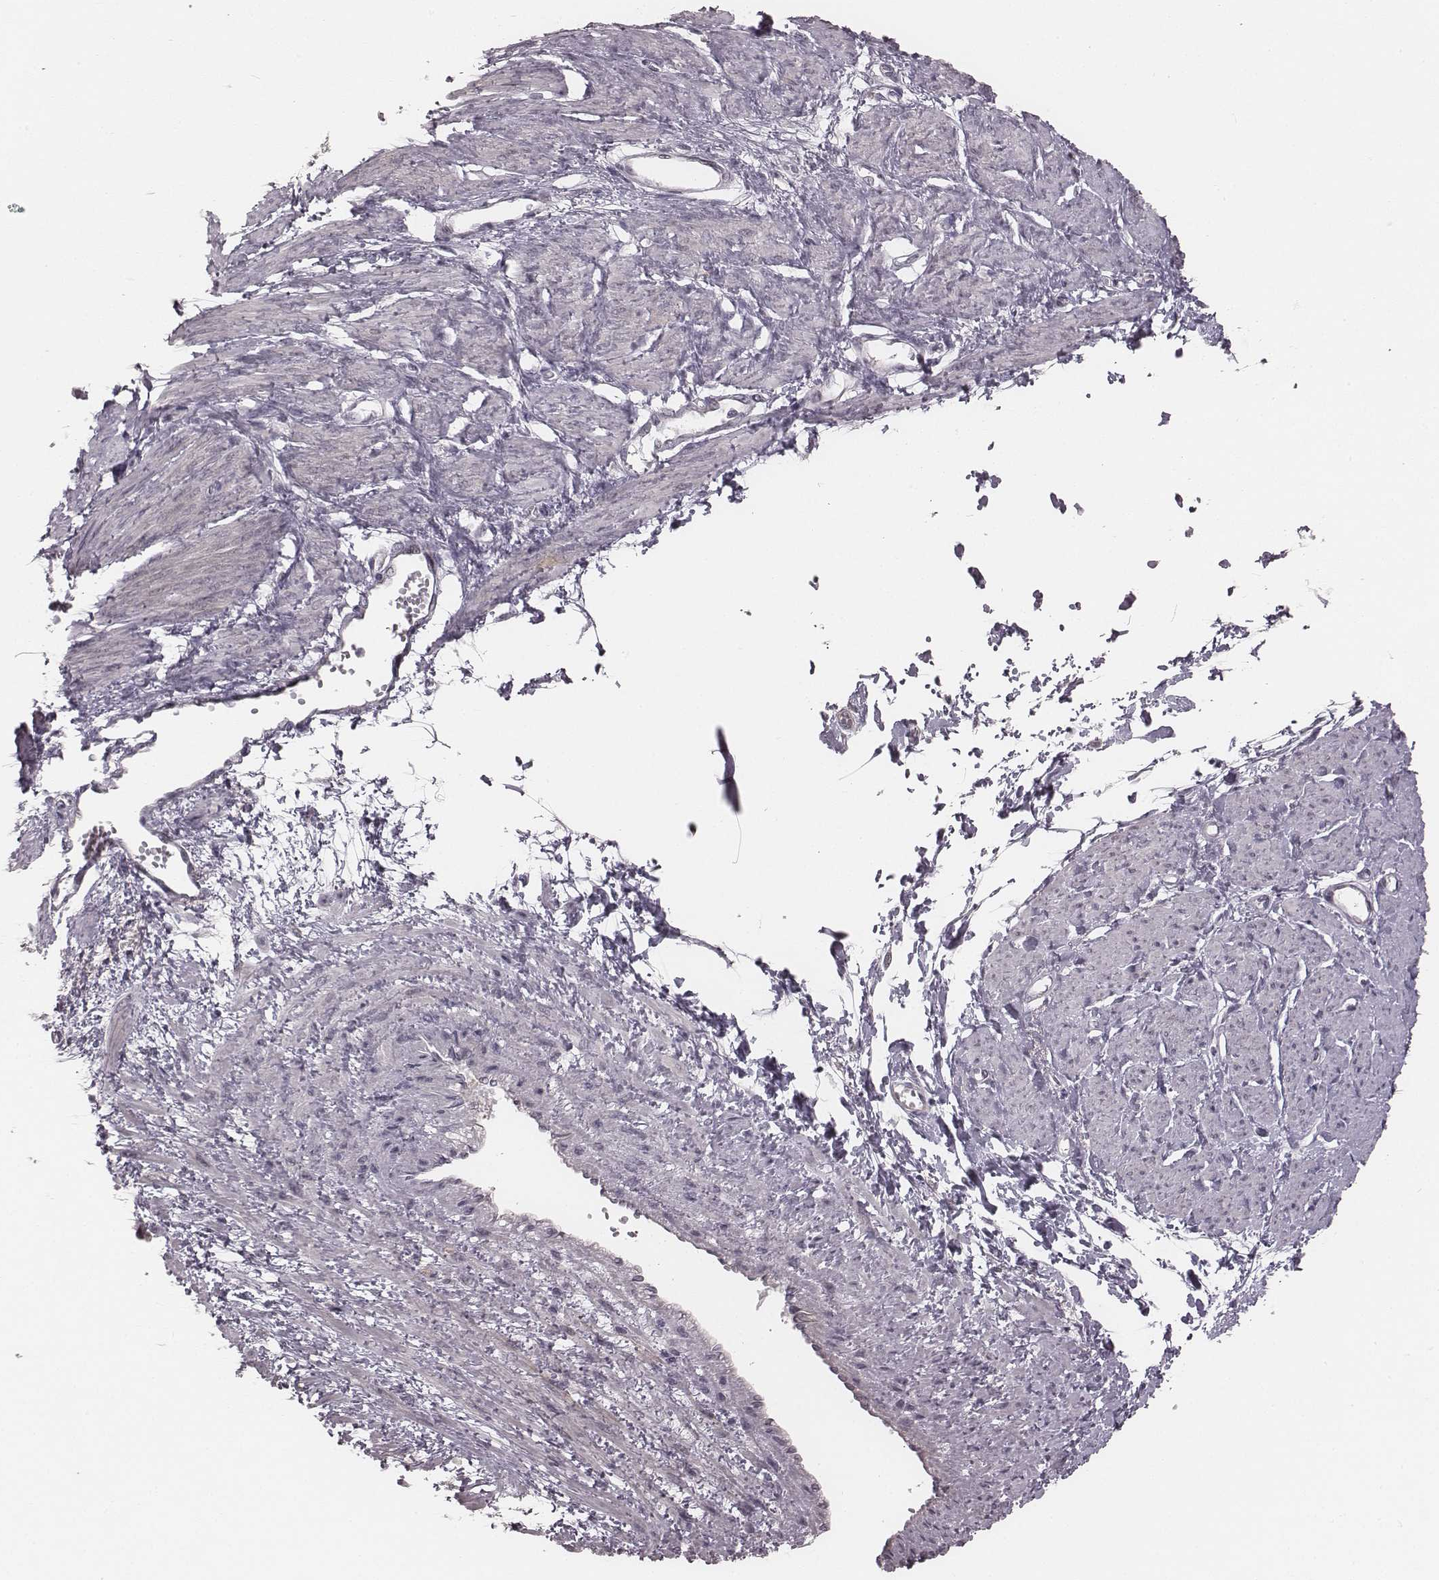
{"staining": {"intensity": "negative", "quantity": "none", "location": "none"}, "tissue": "smooth muscle", "cell_type": "Smooth muscle cells", "image_type": "normal", "snomed": [{"axis": "morphology", "description": "Normal tissue, NOS"}, {"axis": "topography", "description": "Smooth muscle"}, {"axis": "topography", "description": "Uterus"}], "caption": "IHC image of benign smooth muscle stained for a protein (brown), which displays no staining in smooth muscle cells.", "gene": "IQCG", "patient": {"sex": "female", "age": 39}}